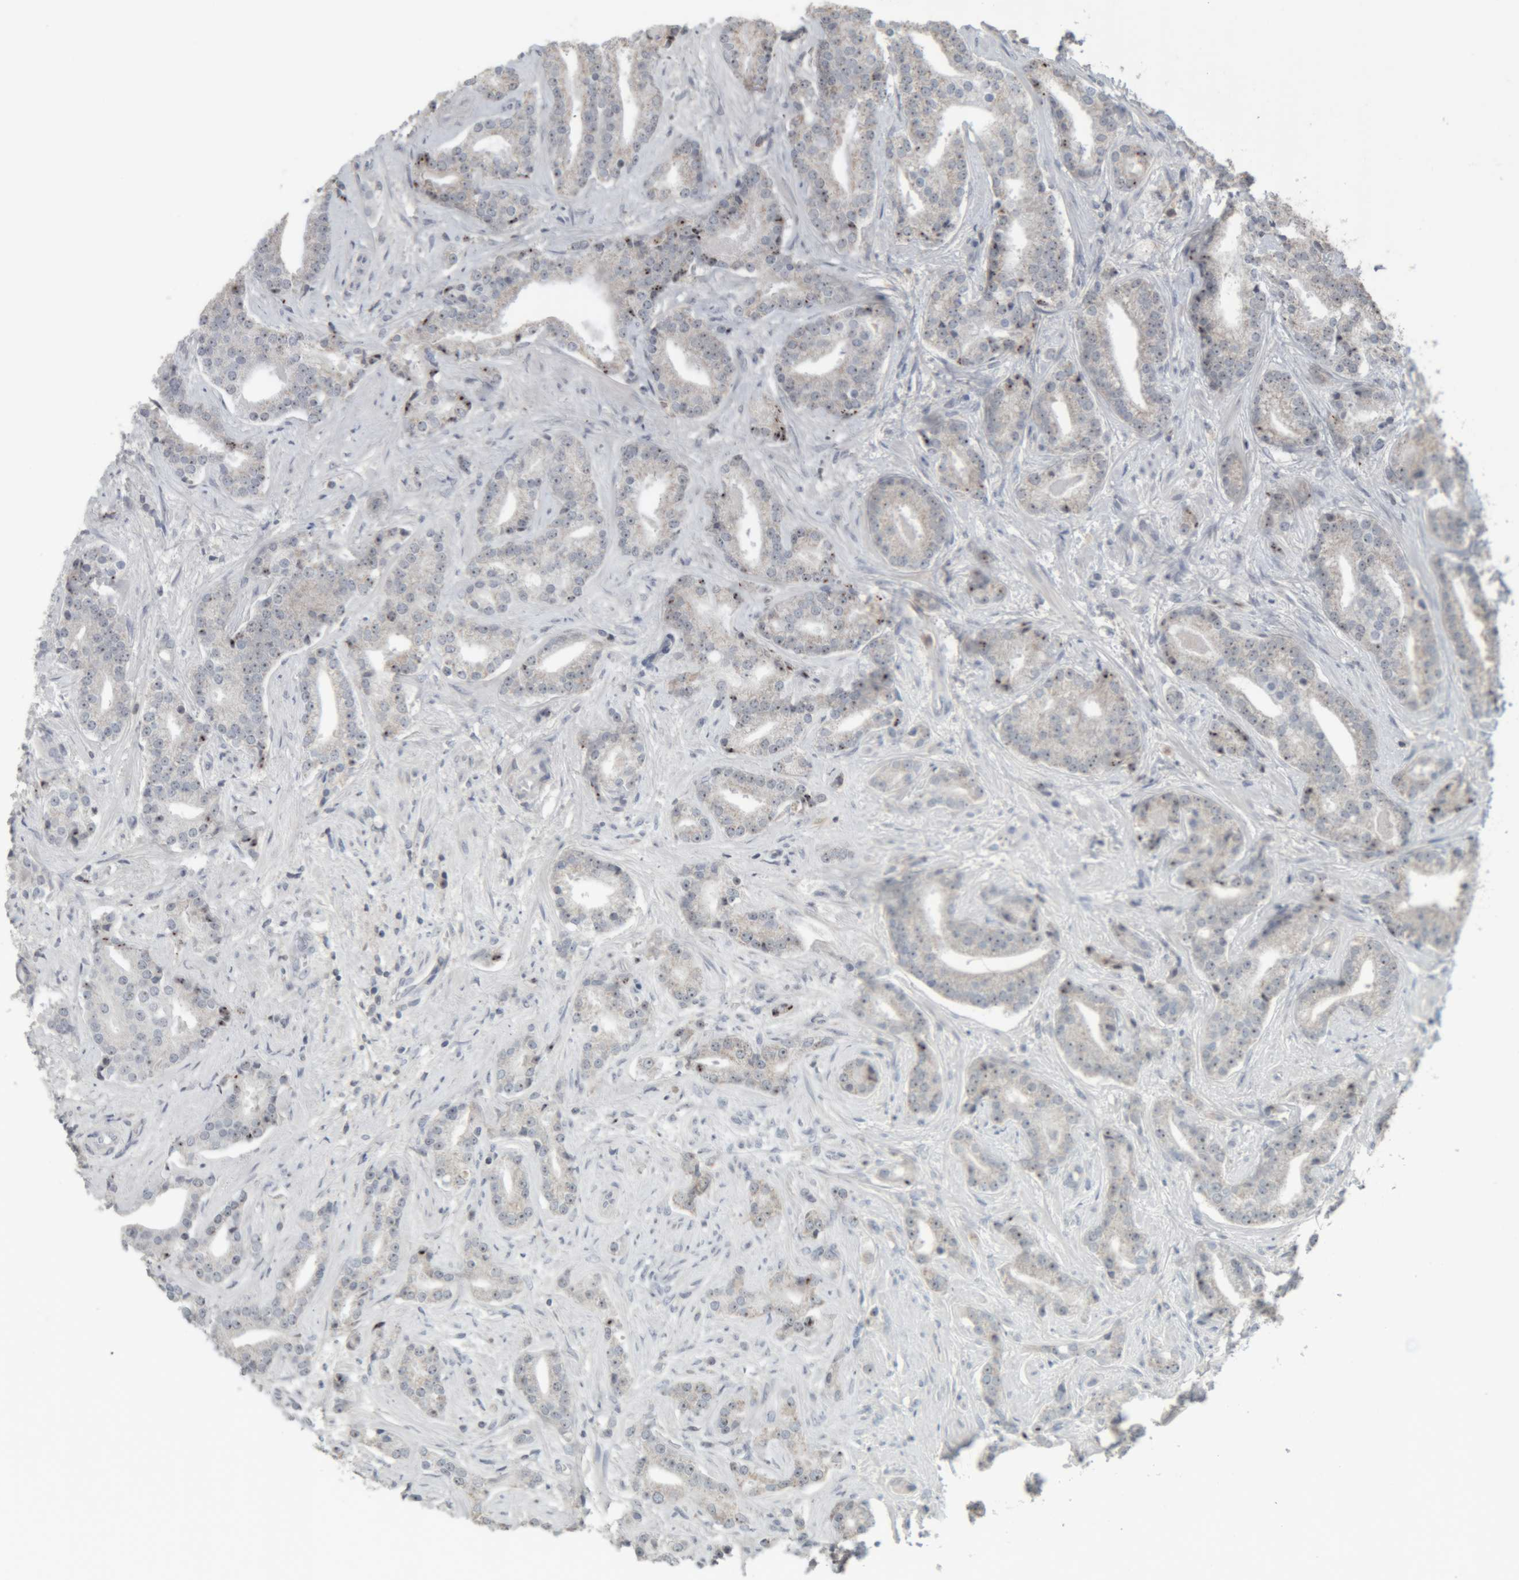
{"staining": {"intensity": "negative", "quantity": "none", "location": "none"}, "tissue": "prostate cancer", "cell_type": "Tumor cells", "image_type": "cancer", "snomed": [{"axis": "morphology", "description": "Adenocarcinoma, Low grade"}, {"axis": "topography", "description": "Prostate"}], "caption": "High power microscopy histopathology image of an IHC micrograph of prostate adenocarcinoma (low-grade), revealing no significant staining in tumor cells. (DAB (3,3'-diaminobenzidine) immunohistochemistry, high magnification).", "gene": "RPF1", "patient": {"sex": "male", "age": 67}}